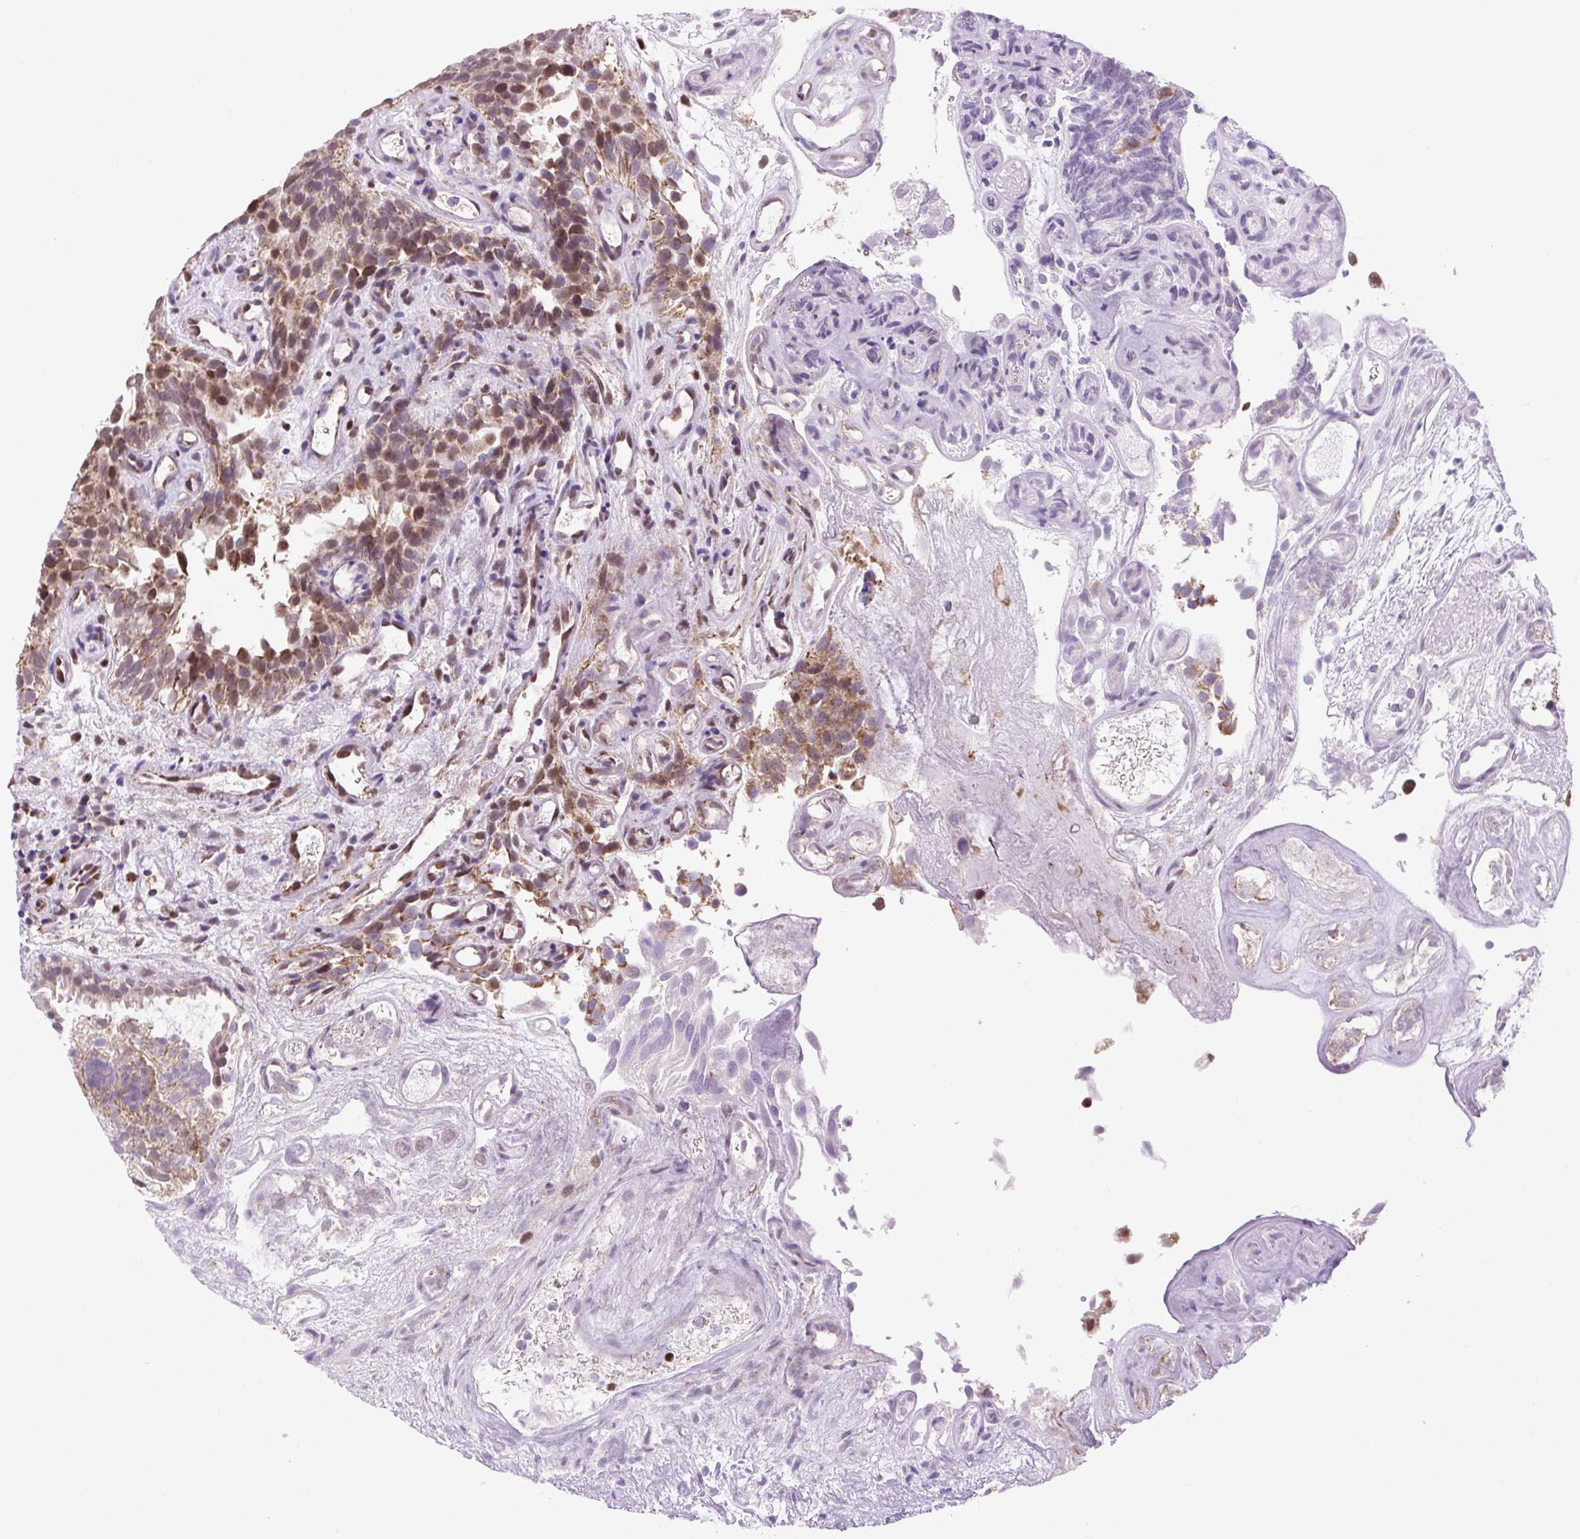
{"staining": {"intensity": "moderate", "quantity": ">75%", "location": "cytoplasmic/membranous,nuclear"}, "tissue": "urothelial cancer", "cell_type": "Tumor cells", "image_type": "cancer", "snomed": [{"axis": "morphology", "description": "Urothelial carcinoma, NOS"}, {"axis": "topography", "description": "Urinary bladder"}], "caption": "A photomicrograph of human transitional cell carcinoma stained for a protein reveals moderate cytoplasmic/membranous and nuclear brown staining in tumor cells.", "gene": "SCO2", "patient": {"sex": "male", "age": 87}}